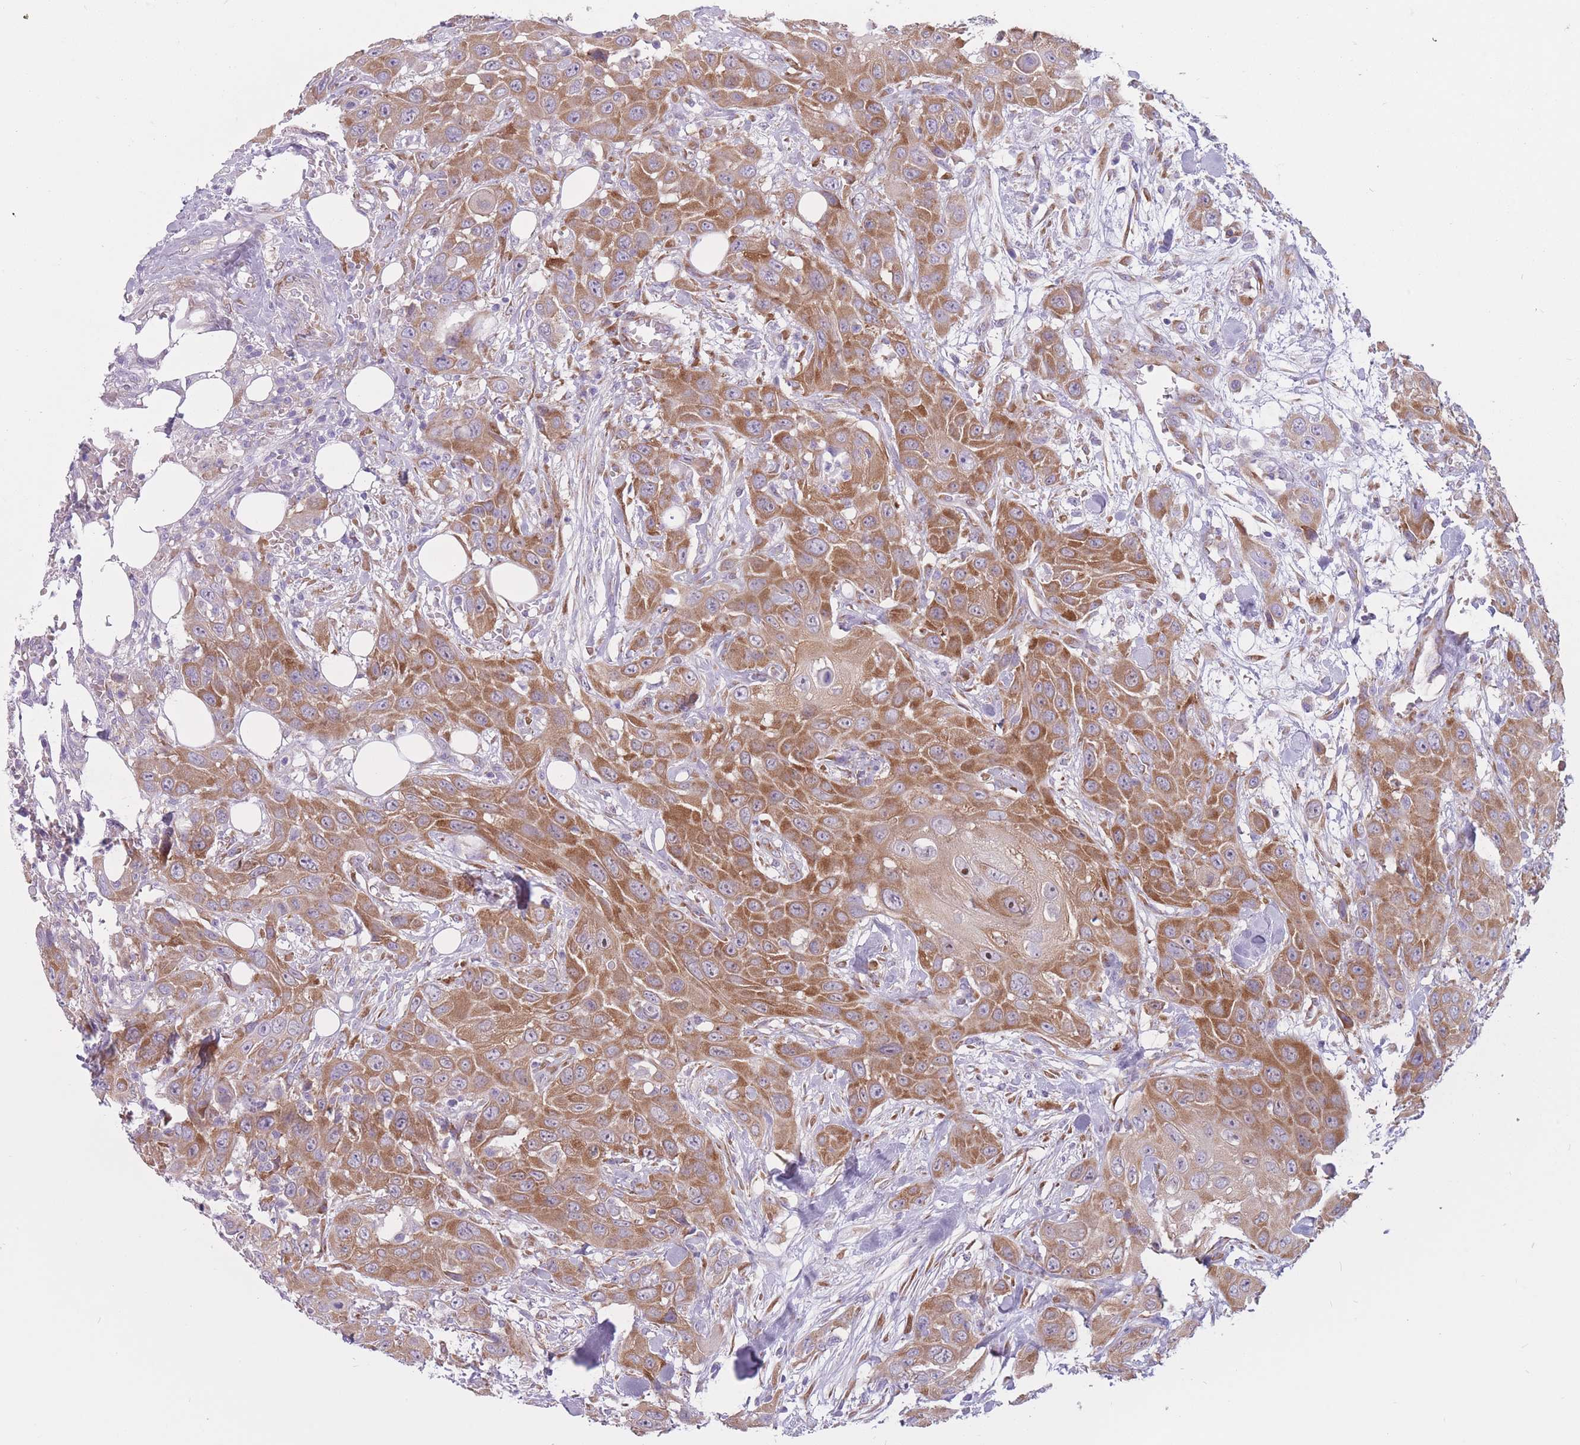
{"staining": {"intensity": "moderate", "quantity": ">75%", "location": "cytoplasmic/membranous"}, "tissue": "head and neck cancer", "cell_type": "Tumor cells", "image_type": "cancer", "snomed": [{"axis": "morphology", "description": "Squamous cell carcinoma, NOS"}, {"axis": "topography", "description": "Head-Neck"}], "caption": "High-magnification brightfield microscopy of head and neck cancer stained with DAB (3,3'-diaminobenzidine) (brown) and counterstained with hematoxylin (blue). tumor cells exhibit moderate cytoplasmic/membranous expression is identified in about>75% of cells.", "gene": "RPL18", "patient": {"sex": "male", "age": 81}}